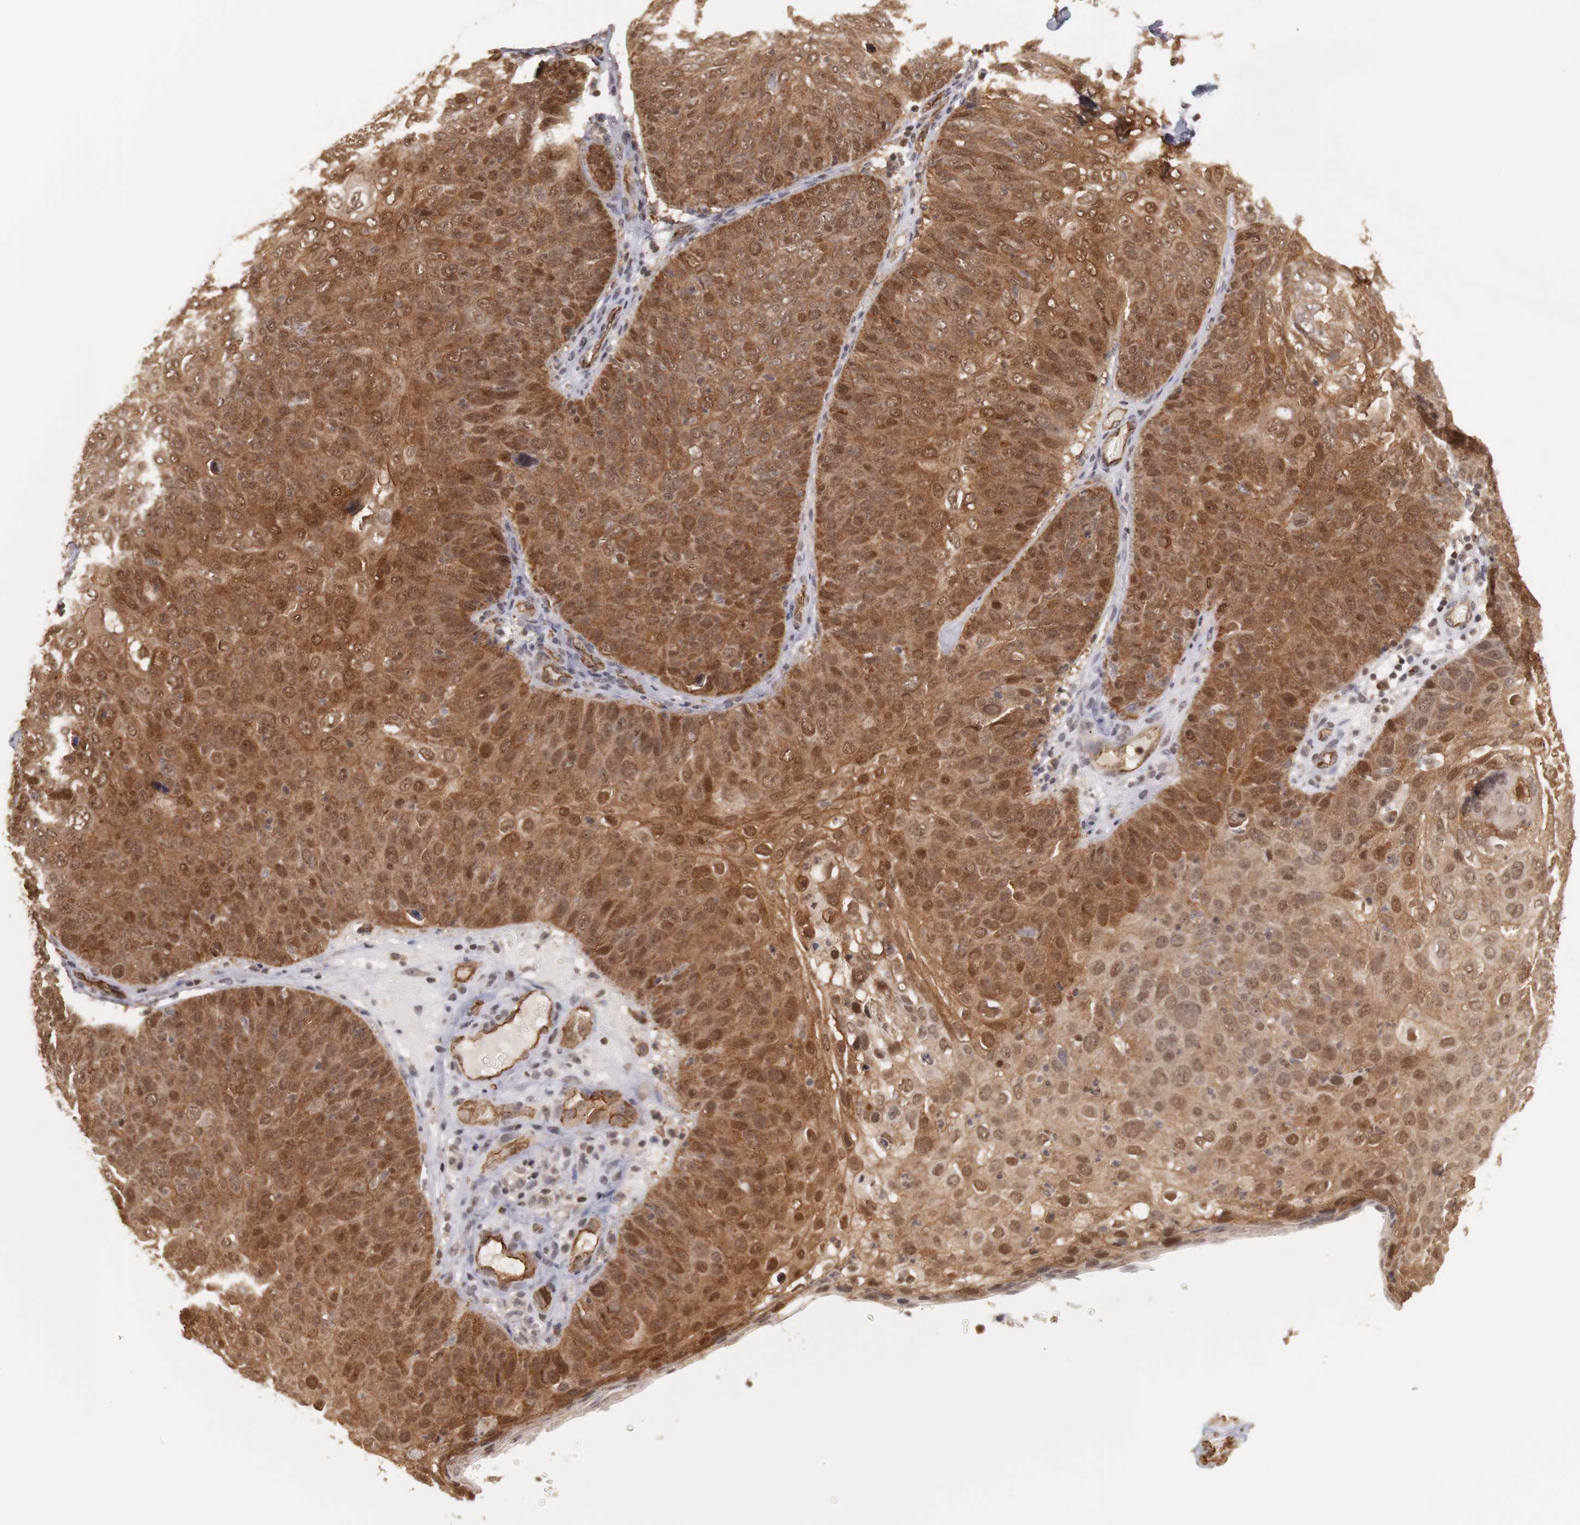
{"staining": {"intensity": "moderate", "quantity": ">75%", "location": "cytoplasmic/membranous,nuclear"}, "tissue": "skin cancer", "cell_type": "Tumor cells", "image_type": "cancer", "snomed": [{"axis": "morphology", "description": "Squamous cell carcinoma, NOS"}, {"axis": "topography", "description": "Skin"}], "caption": "Protein expression analysis of human skin cancer (squamous cell carcinoma) reveals moderate cytoplasmic/membranous and nuclear positivity in approximately >75% of tumor cells. The staining is performed using DAB brown chromogen to label protein expression. The nuclei are counter-stained blue using hematoxylin.", "gene": "PLEKHA1", "patient": {"sex": "male", "age": 87}}